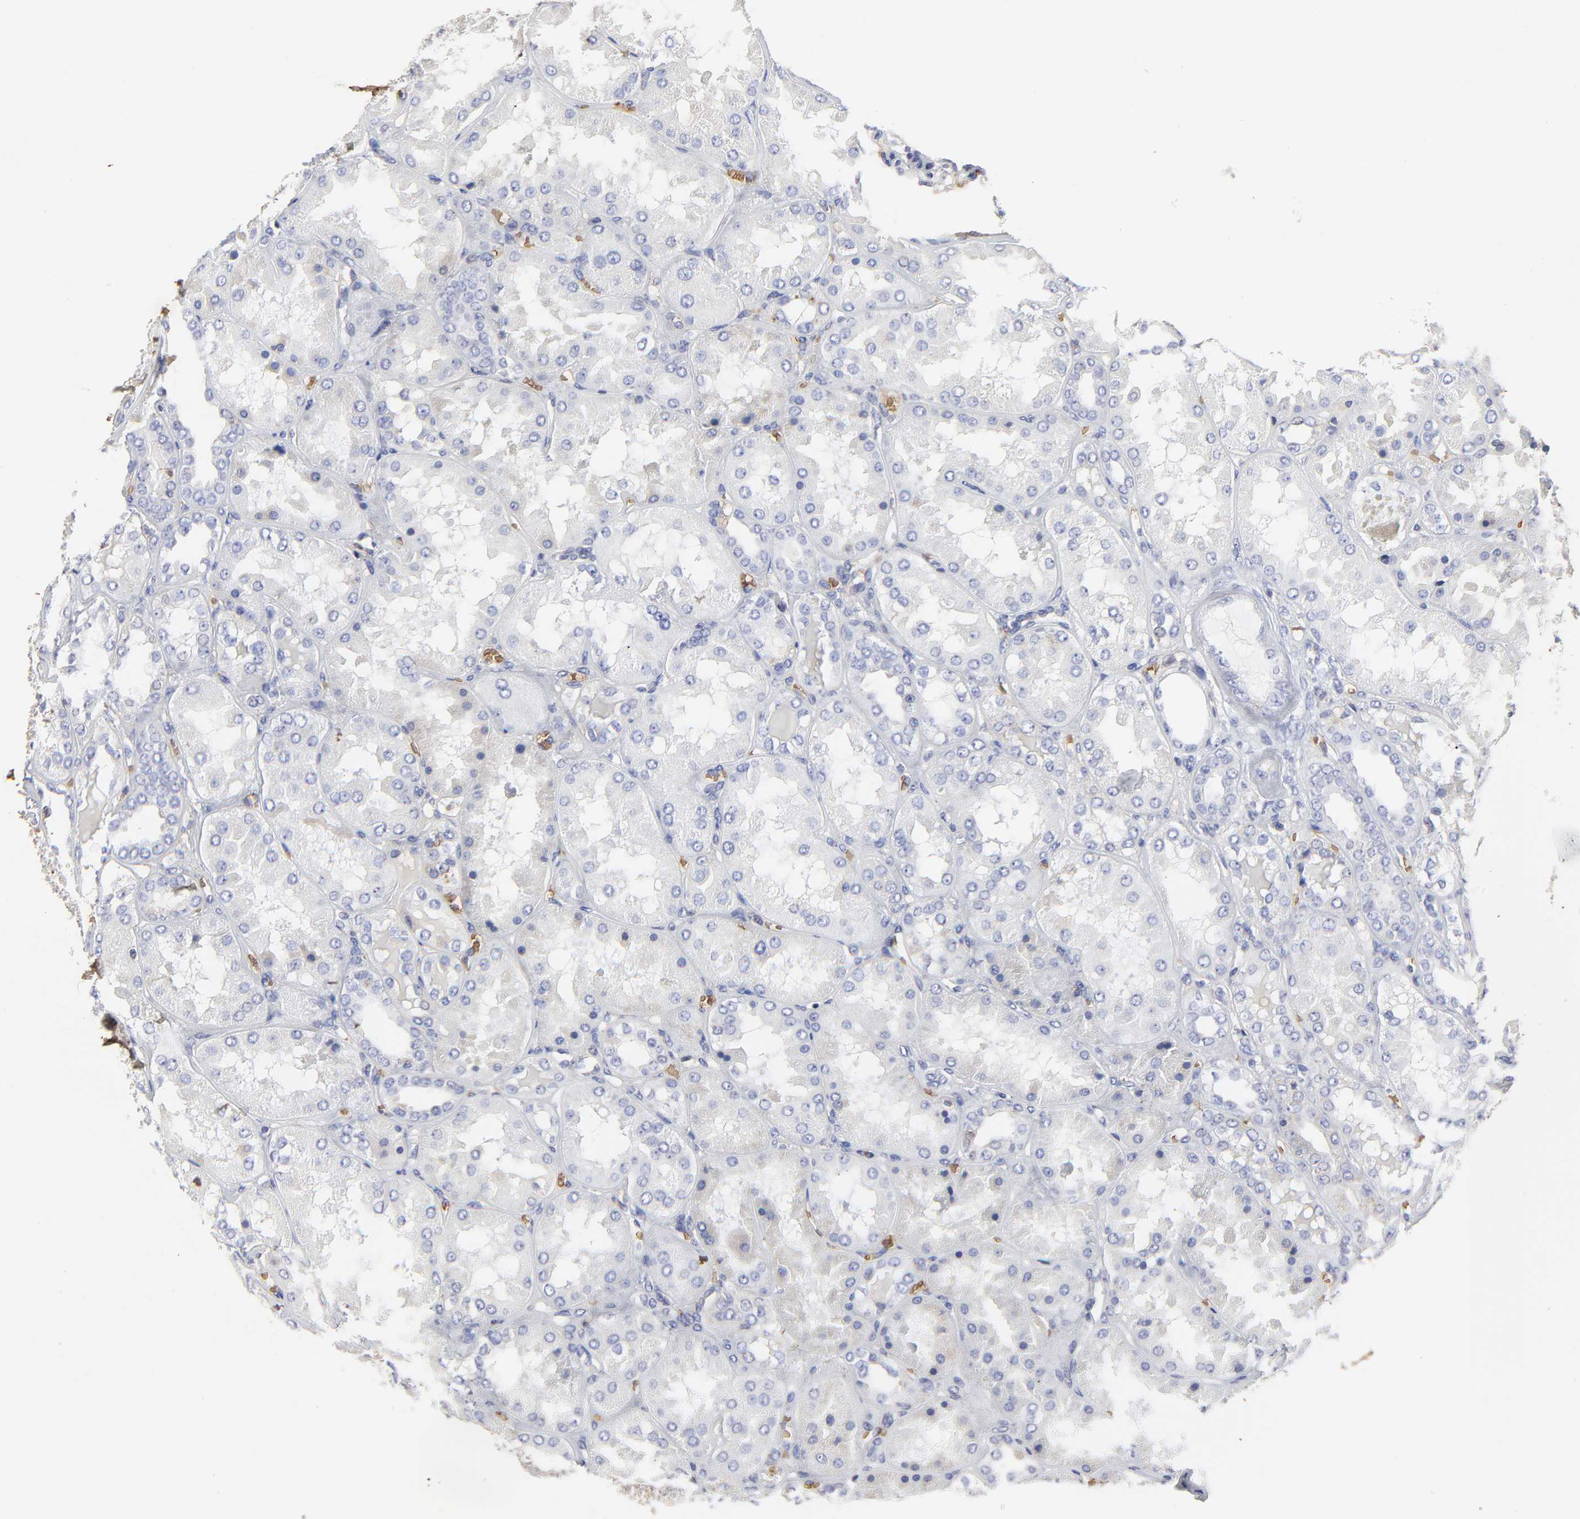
{"staining": {"intensity": "negative", "quantity": "none", "location": "none"}, "tissue": "kidney", "cell_type": "Cells in glomeruli", "image_type": "normal", "snomed": [{"axis": "morphology", "description": "Normal tissue, NOS"}, {"axis": "topography", "description": "Kidney"}], "caption": "High power microscopy photomicrograph of an immunohistochemistry (IHC) photomicrograph of normal kidney, revealing no significant positivity in cells in glomeruli.", "gene": "PAG1", "patient": {"sex": "female", "age": 56}}